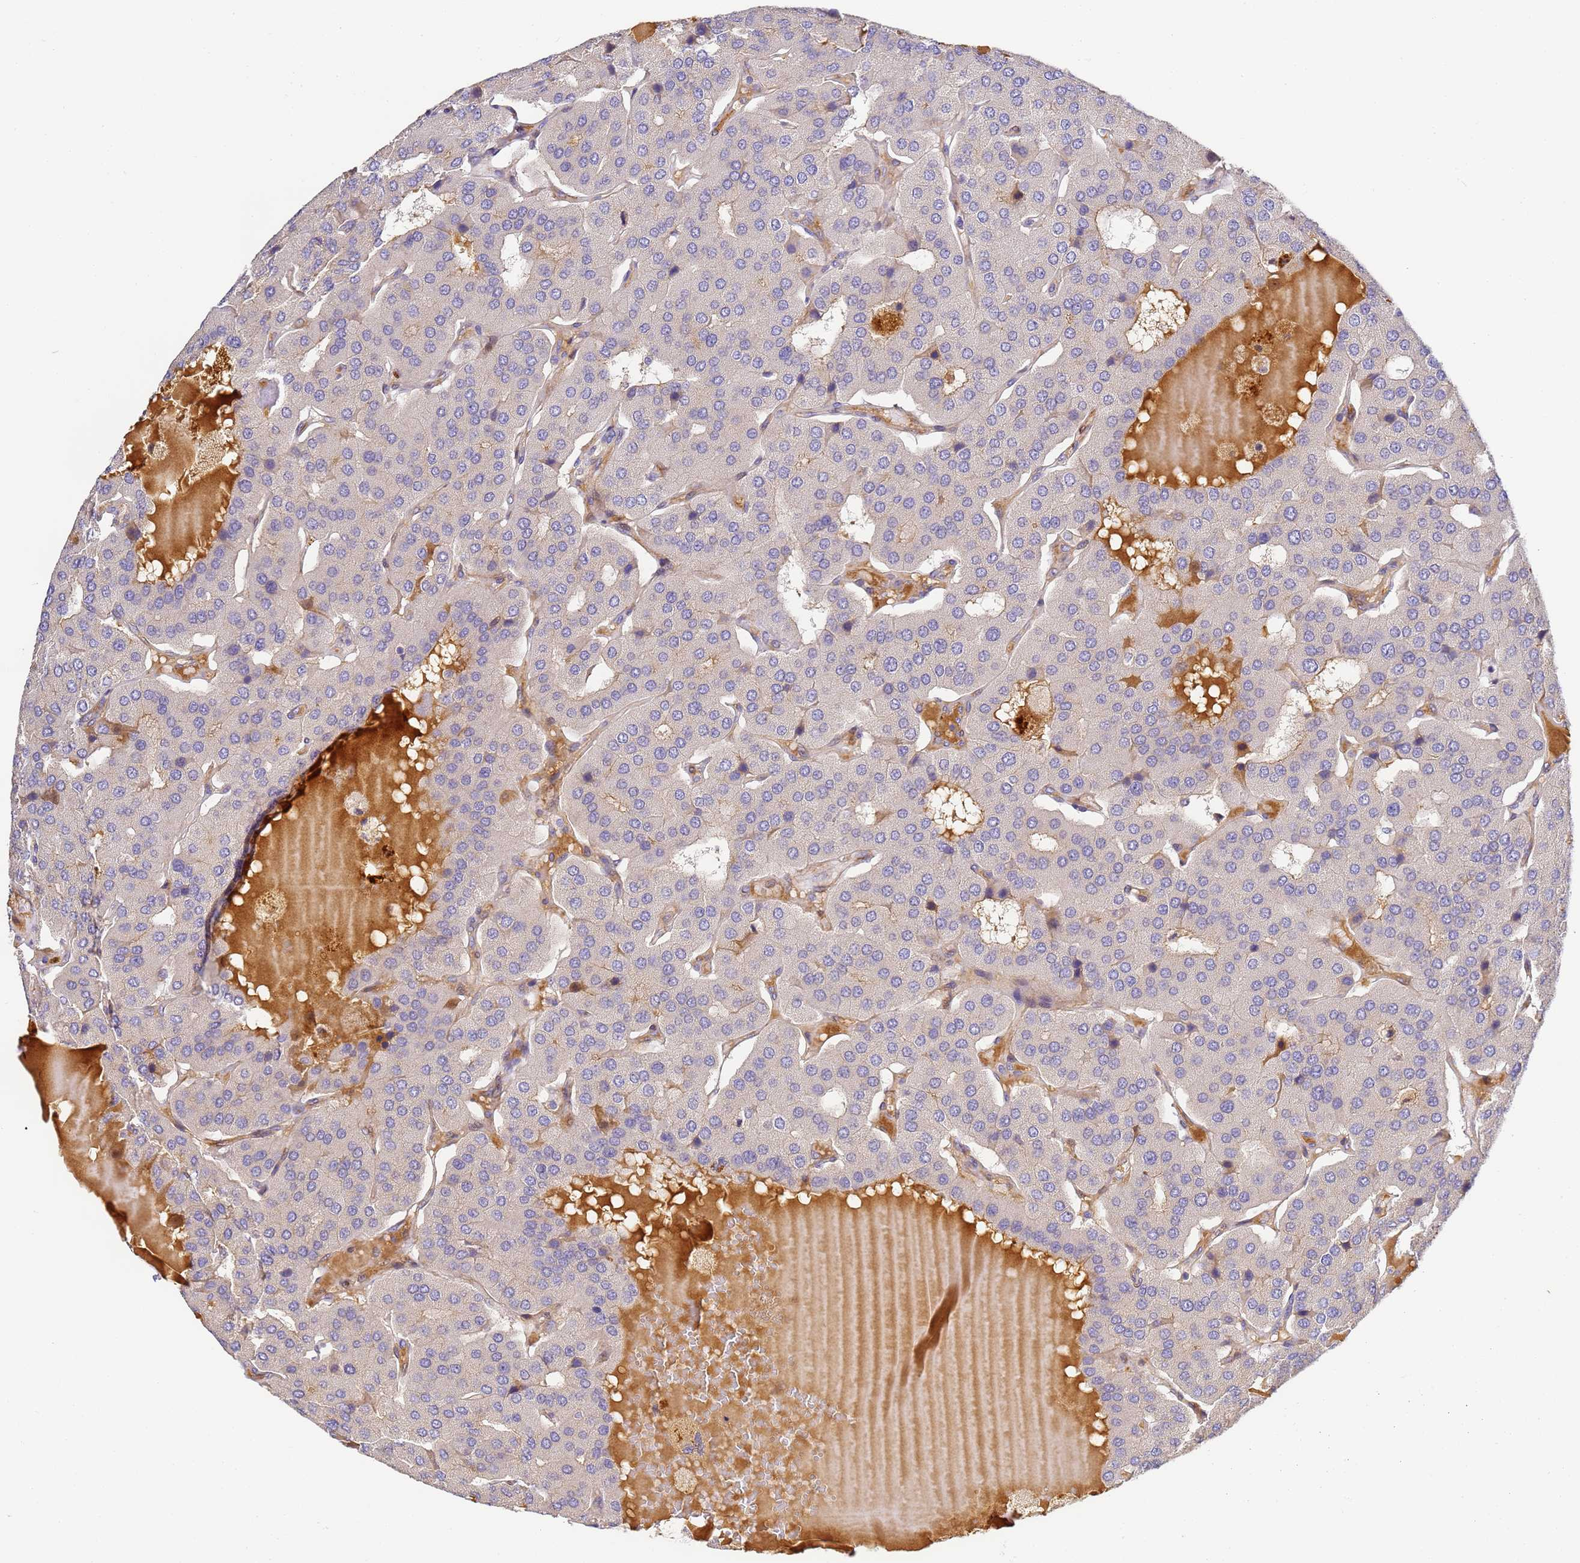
{"staining": {"intensity": "negative", "quantity": "none", "location": "none"}, "tissue": "parathyroid gland", "cell_type": "Glandular cells", "image_type": "normal", "snomed": [{"axis": "morphology", "description": "Normal tissue, NOS"}, {"axis": "morphology", "description": "Adenoma, NOS"}, {"axis": "topography", "description": "Parathyroid gland"}], "caption": "Immunohistochemistry photomicrograph of normal parathyroid gland: human parathyroid gland stained with DAB exhibits no significant protein expression in glandular cells. (DAB (3,3'-diaminobenzidine) IHC with hematoxylin counter stain).", "gene": "CFHR1", "patient": {"sex": "female", "age": 86}}